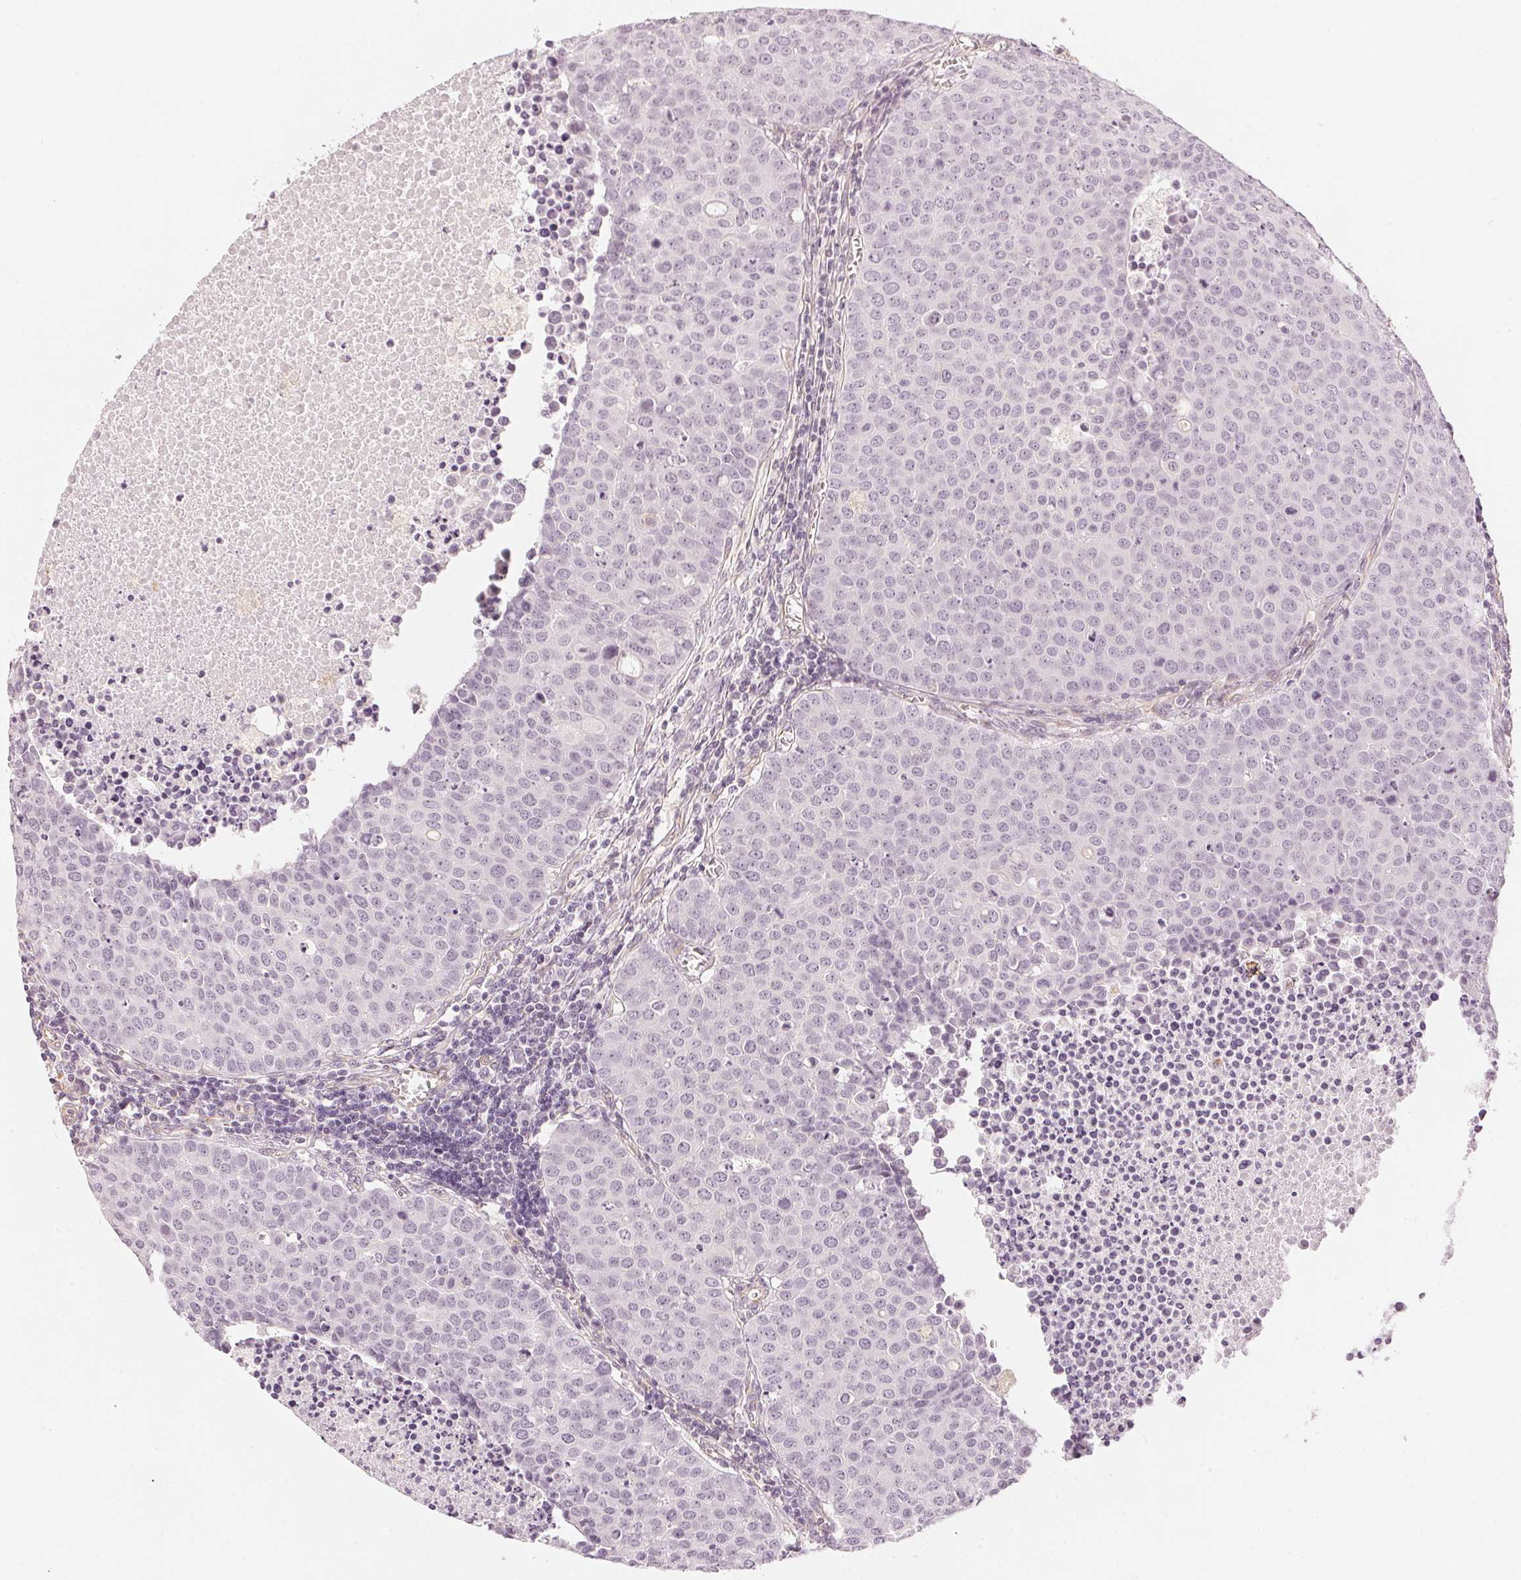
{"staining": {"intensity": "negative", "quantity": "none", "location": "none"}, "tissue": "carcinoid", "cell_type": "Tumor cells", "image_type": "cancer", "snomed": [{"axis": "morphology", "description": "Carcinoid, malignant, NOS"}, {"axis": "topography", "description": "Colon"}], "caption": "High power microscopy histopathology image of an immunohistochemistry (IHC) image of malignant carcinoid, revealing no significant expression in tumor cells. (Immunohistochemistry, brightfield microscopy, high magnification).", "gene": "APLP1", "patient": {"sex": "male", "age": 81}}